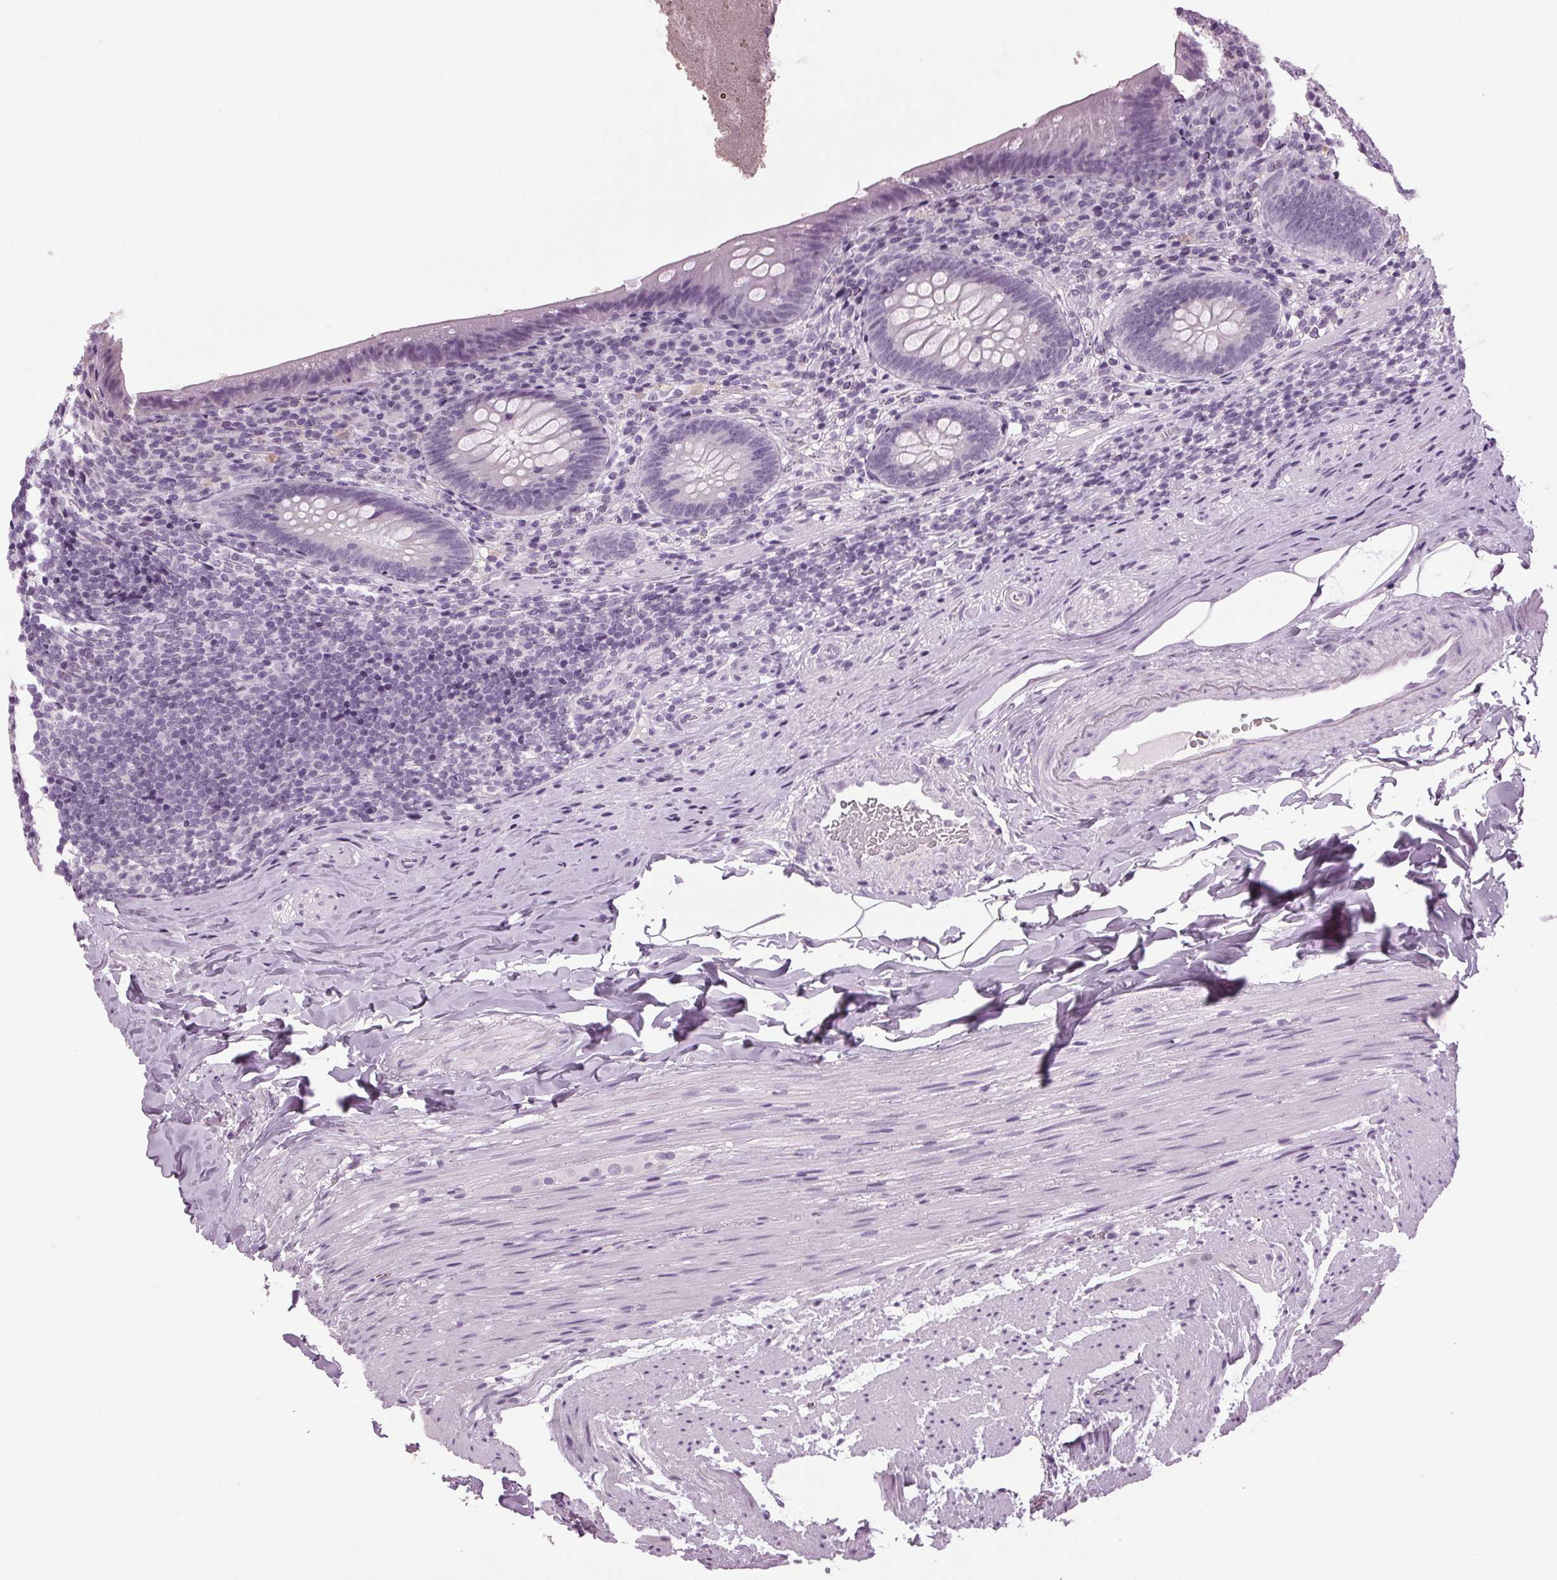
{"staining": {"intensity": "negative", "quantity": "none", "location": "none"}, "tissue": "appendix", "cell_type": "Glandular cells", "image_type": "normal", "snomed": [{"axis": "morphology", "description": "Normal tissue, NOS"}, {"axis": "topography", "description": "Appendix"}], "caption": "There is no significant staining in glandular cells of appendix. Brightfield microscopy of immunohistochemistry (IHC) stained with DAB (brown) and hematoxylin (blue), captured at high magnification.", "gene": "DNAH12", "patient": {"sex": "male", "age": 47}}